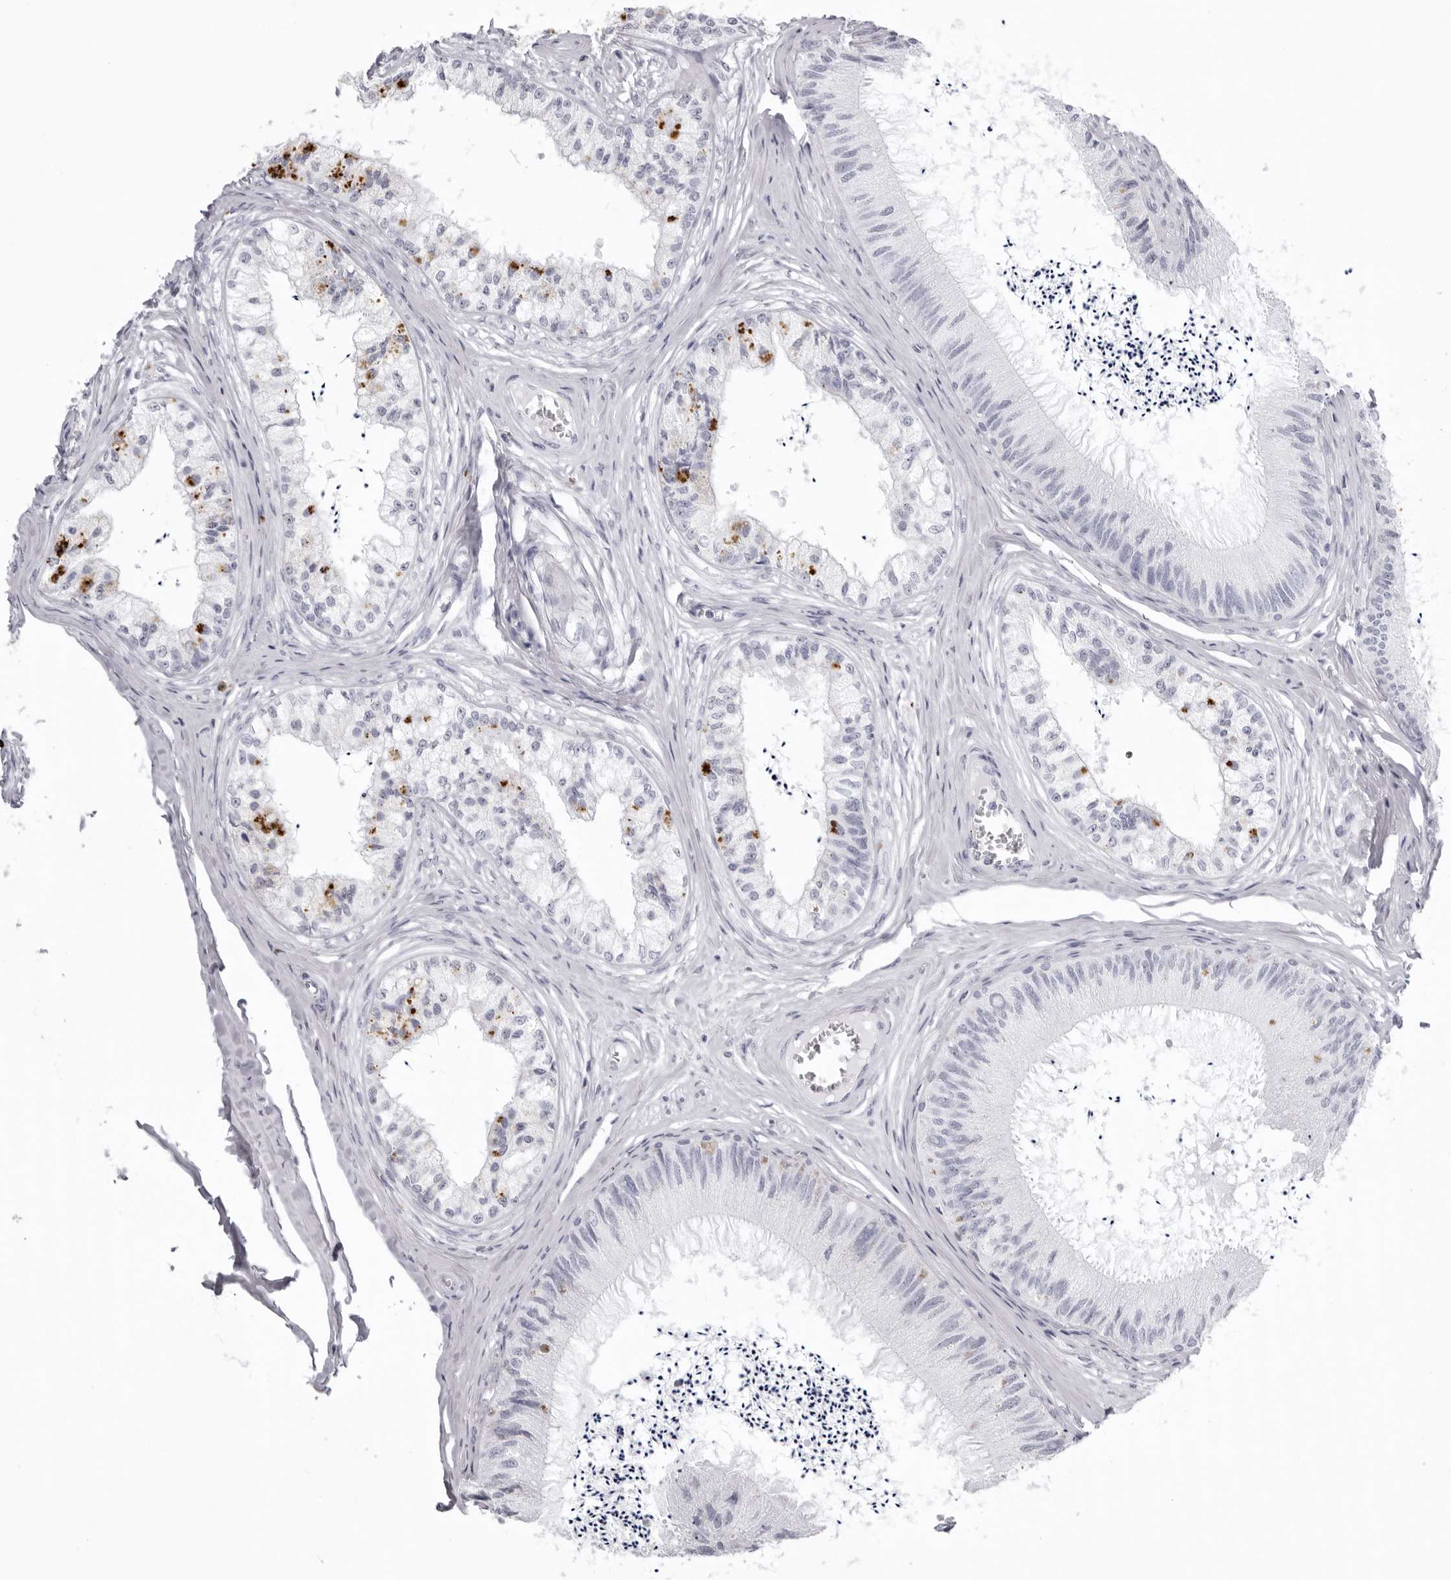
{"staining": {"intensity": "negative", "quantity": "none", "location": "none"}, "tissue": "epididymis", "cell_type": "Glandular cells", "image_type": "normal", "snomed": [{"axis": "morphology", "description": "Normal tissue, NOS"}, {"axis": "topography", "description": "Epididymis"}], "caption": "Protein analysis of unremarkable epididymis reveals no significant staining in glandular cells. (Brightfield microscopy of DAB (3,3'-diaminobenzidine) IHC at high magnification).", "gene": "KLK9", "patient": {"sex": "male", "age": 79}}